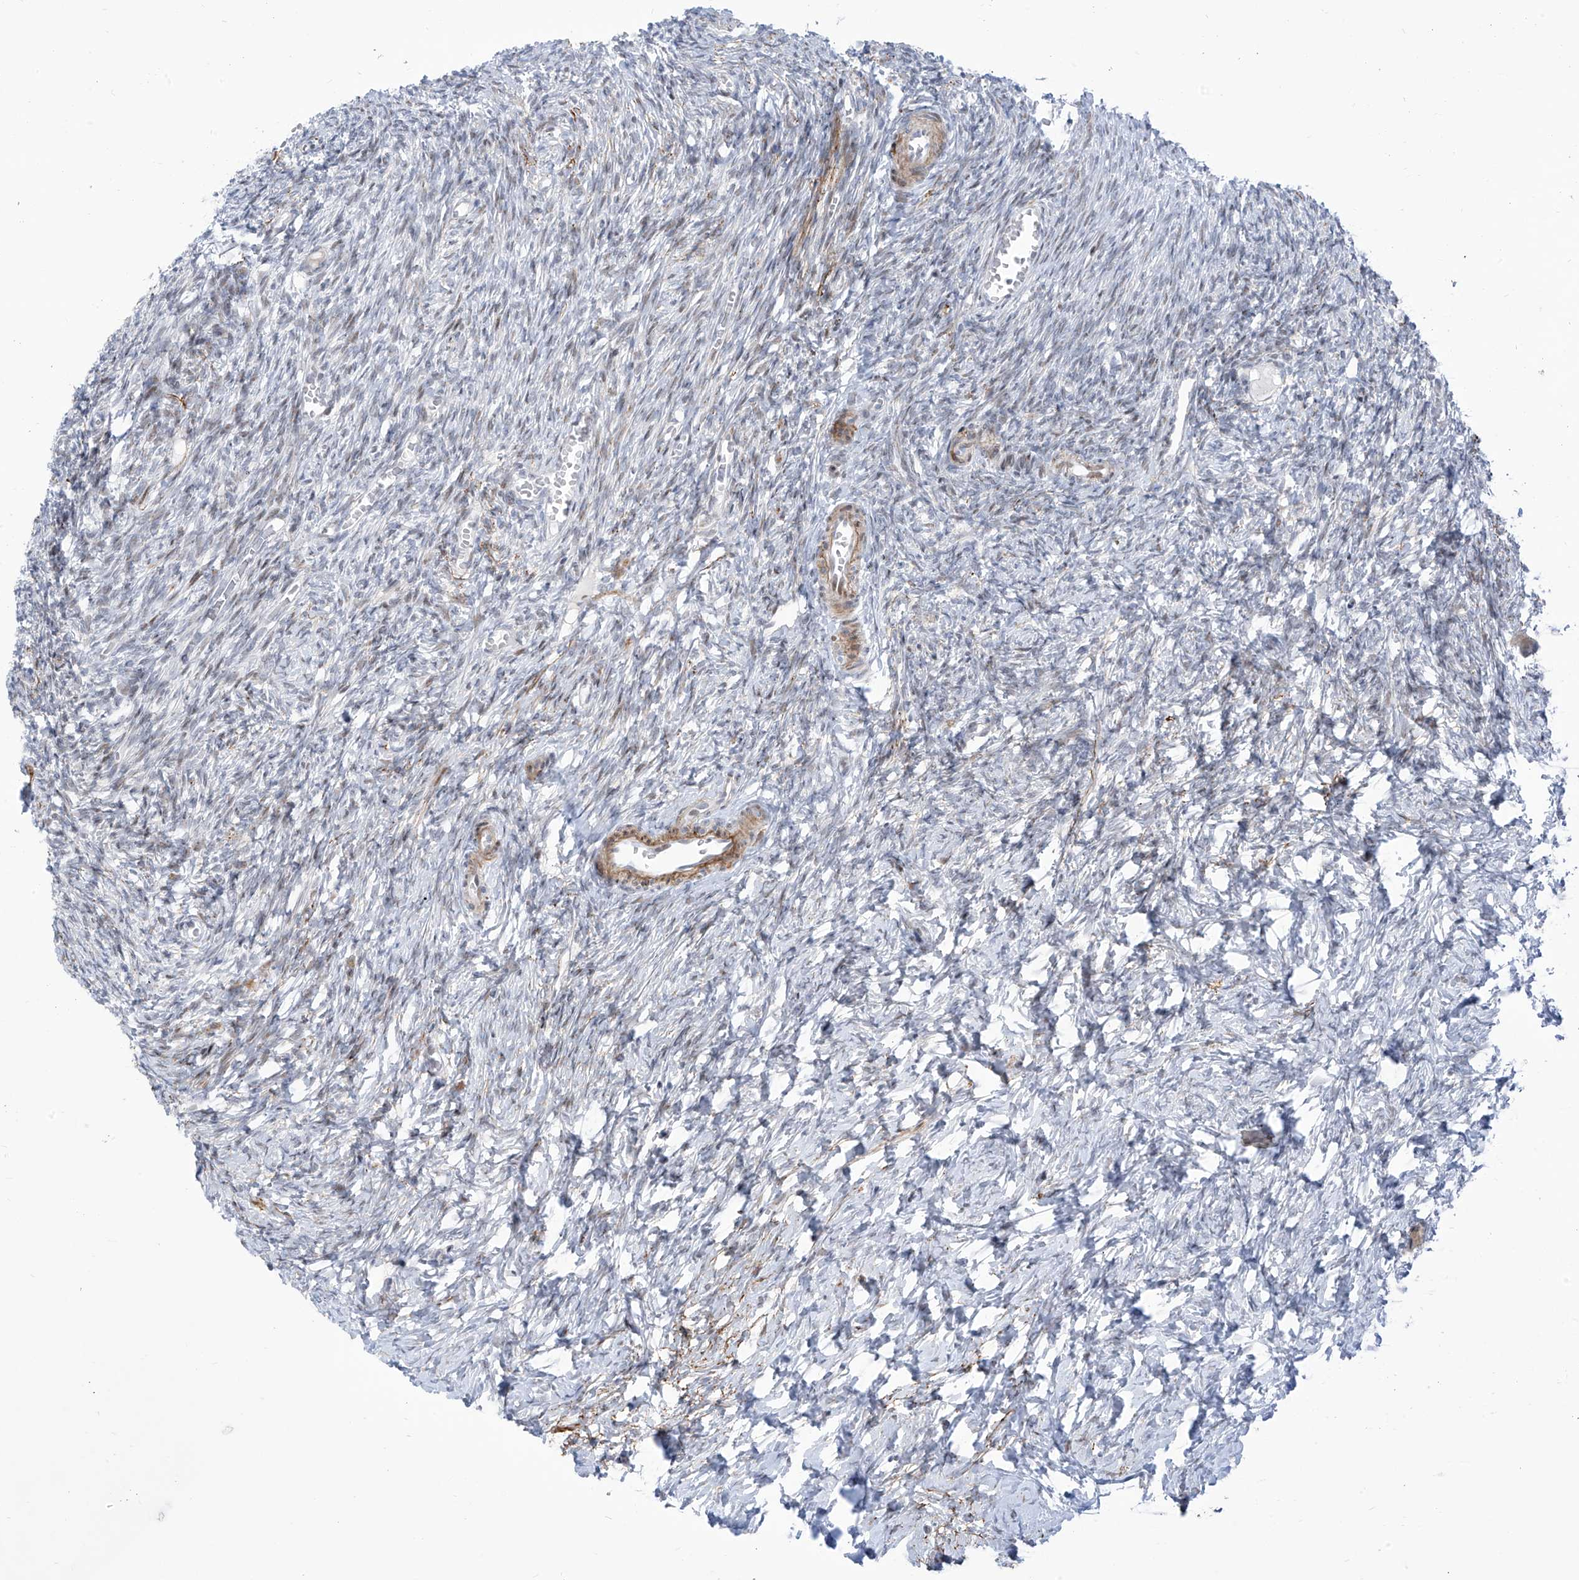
{"staining": {"intensity": "weak", "quantity": "<25%", "location": "nuclear"}, "tissue": "ovary", "cell_type": "Ovarian stroma cells", "image_type": "normal", "snomed": [{"axis": "morphology", "description": "Normal tissue, NOS"}, {"axis": "topography", "description": "Ovary"}], "caption": "An image of ovary stained for a protein exhibits no brown staining in ovarian stroma cells. Brightfield microscopy of IHC stained with DAB (3,3'-diaminobenzidine) (brown) and hematoxylin (blue), captured at high magnification.", "gene": "LIN9", "patient": {"sex": "female", "age": 27}}